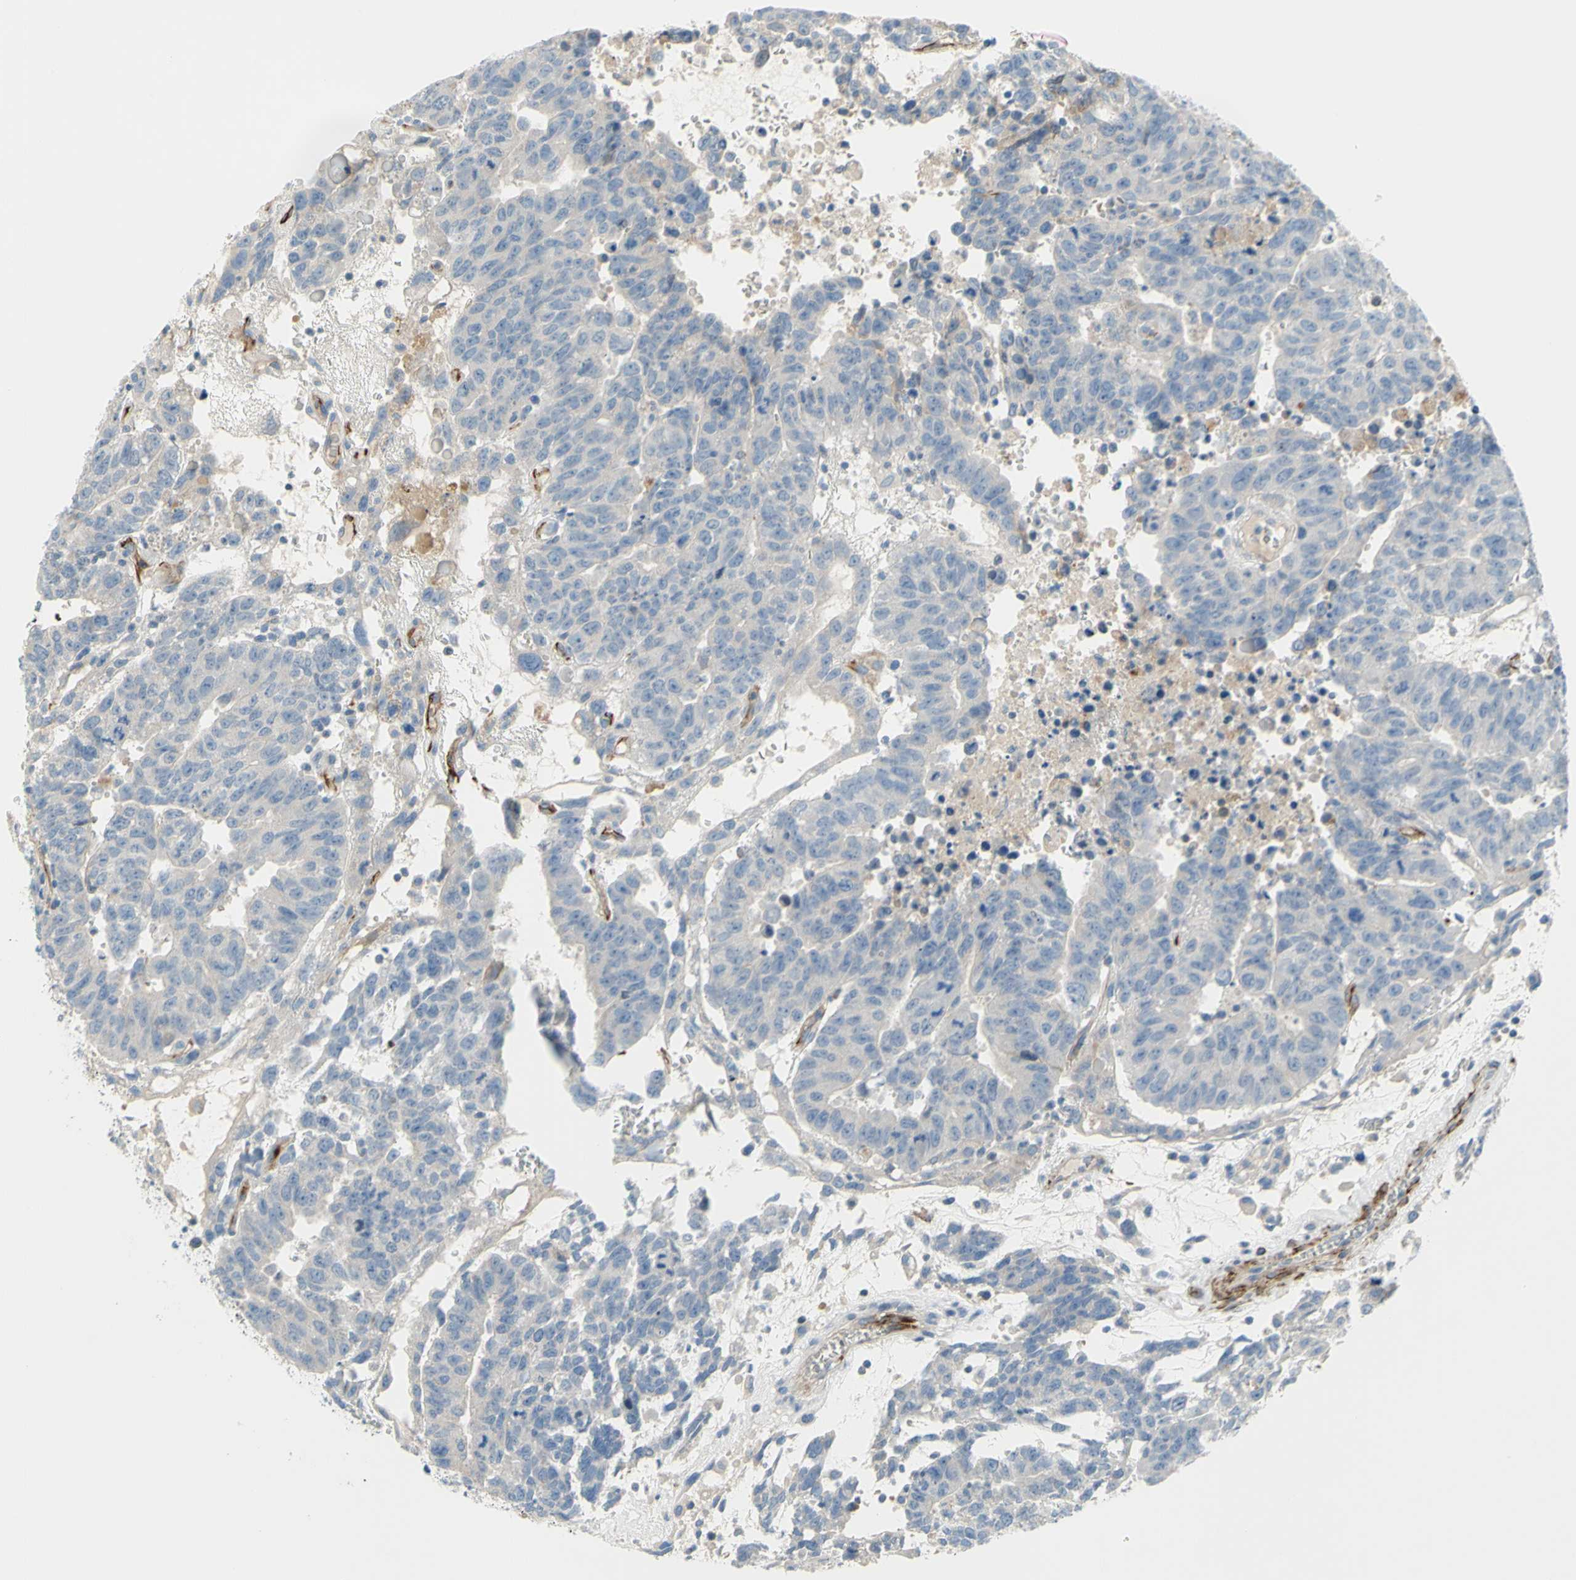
{"staining": {"intensity": "negative", "quantity": "none", "location": "none"}, "tissue": "testis cancer", "cell_type": "Tumor cells", "image_type": "cancer", "snomed": [{"axis": "morphology", "description": "Seminoma, NOS"}, {"axis": "morphology", "description": "Carcinoma, Embryonal, NOS"}, {"axis": "topography", "description": "Testis"}], "caption": "Testis cancer stained for a protein using immunohistochemistry (IHC) exhibits no positivity tumor cells.", "gene": "PRRG2", "patient": {"sex": "male", "age": 52}}